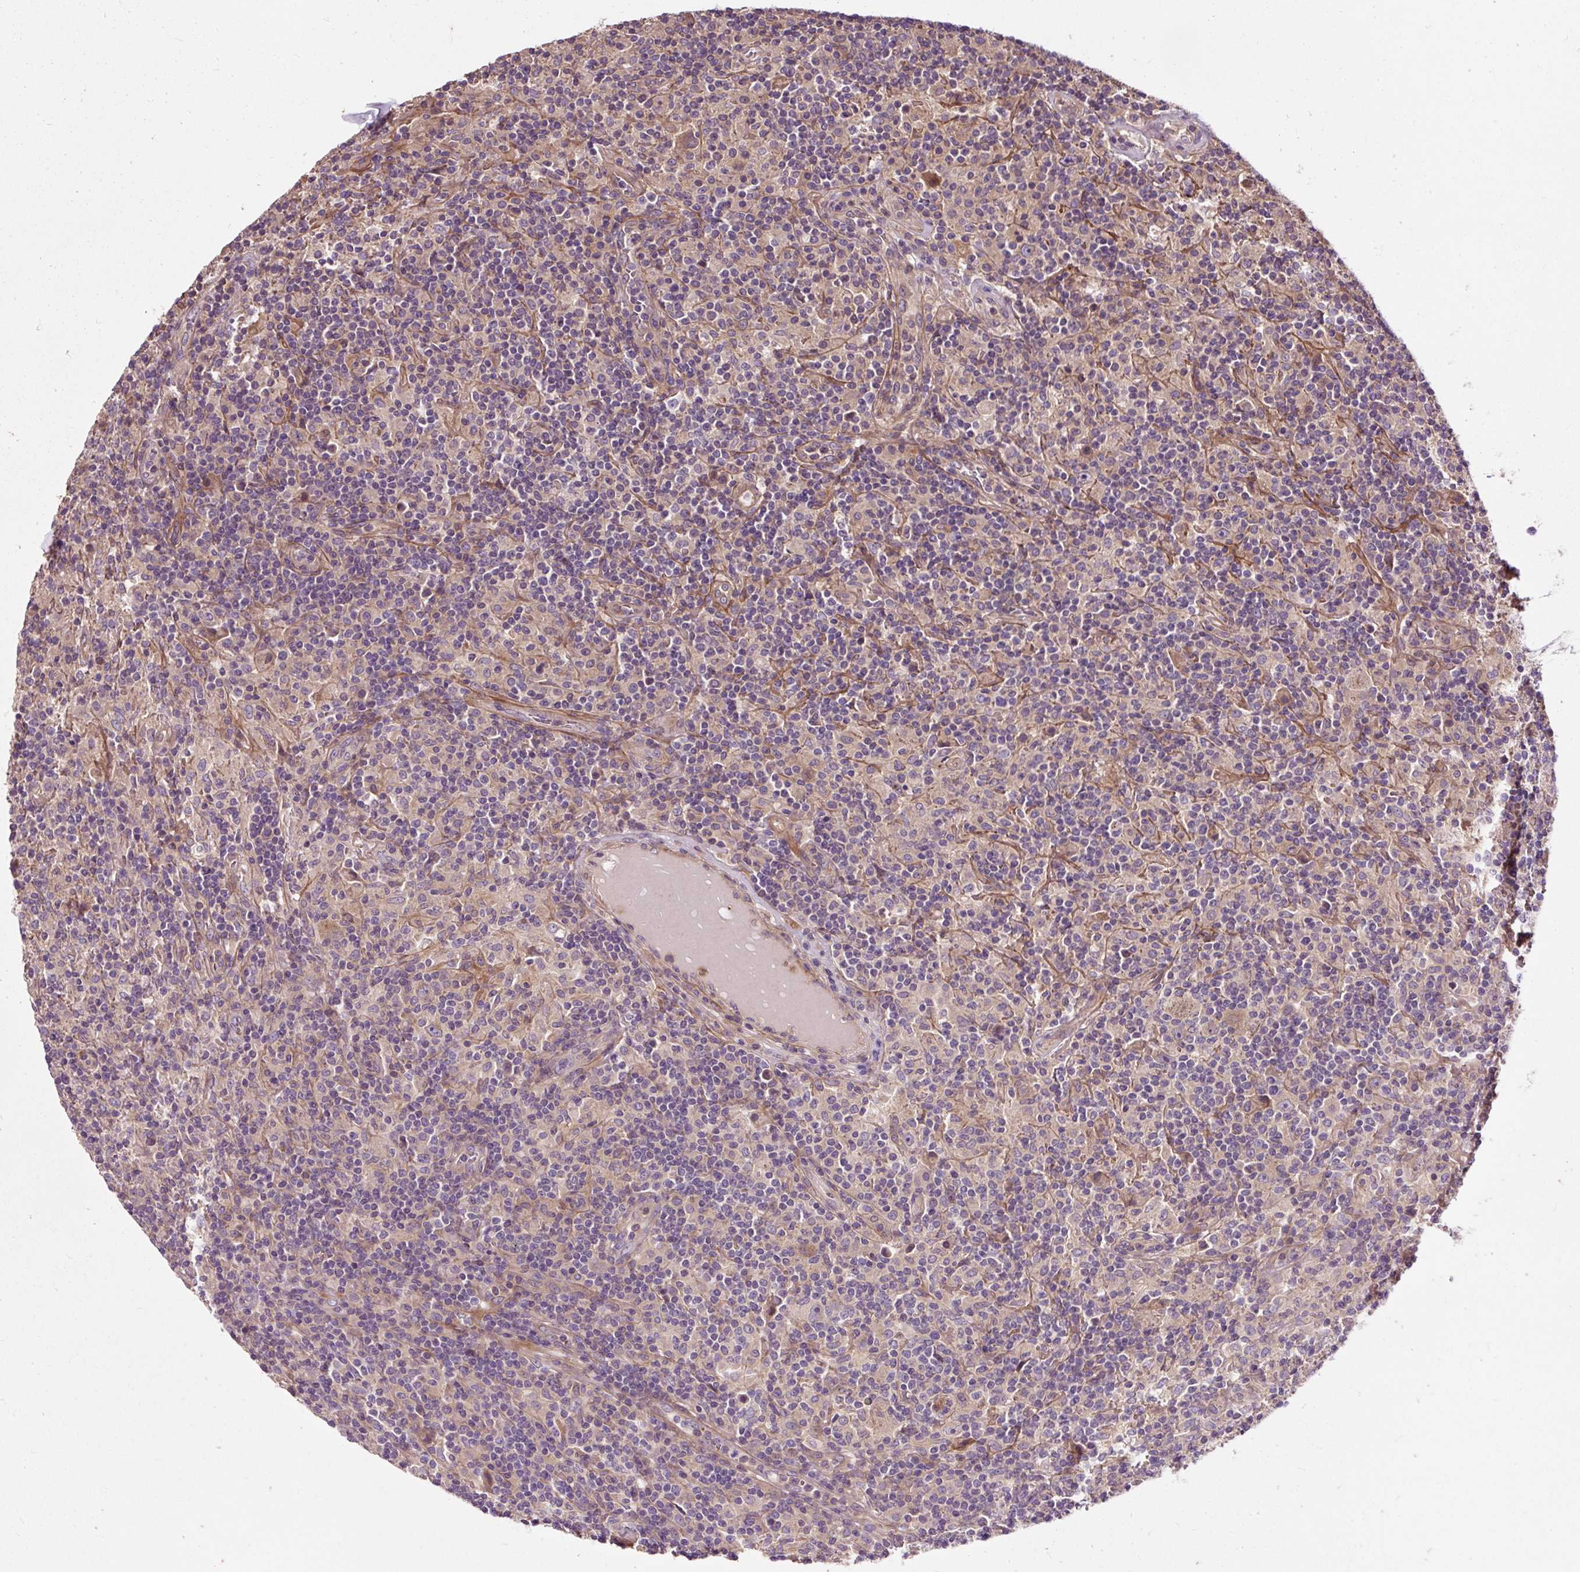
{"staining": {"intensity": "weak", "quantity": "<25%", "location": "cytoplasmic/membranous"}, "tissue": "lymphoma", "cell_type": "Tumor cells", "image_type": "cancer", "snomed": [{"axis": "morphology", "description": "Hodgkin's disease, NOS"}, {"axis": "topography", "description": "Lymph node"}], "caption": "This is a micrograph of immunohistochemistry staining of Hodgkin's disease, which shows no staining in tumor cells. (Stains: DAB (3,3'-diaminobenzidine) immunohistochemistry (IHC) with hematoxylin counter stain, Microscopy: brightfield microscopy at high magnification).", "gene": "PCDHGB3", "patient": {"sex": "male", "age": 70}}